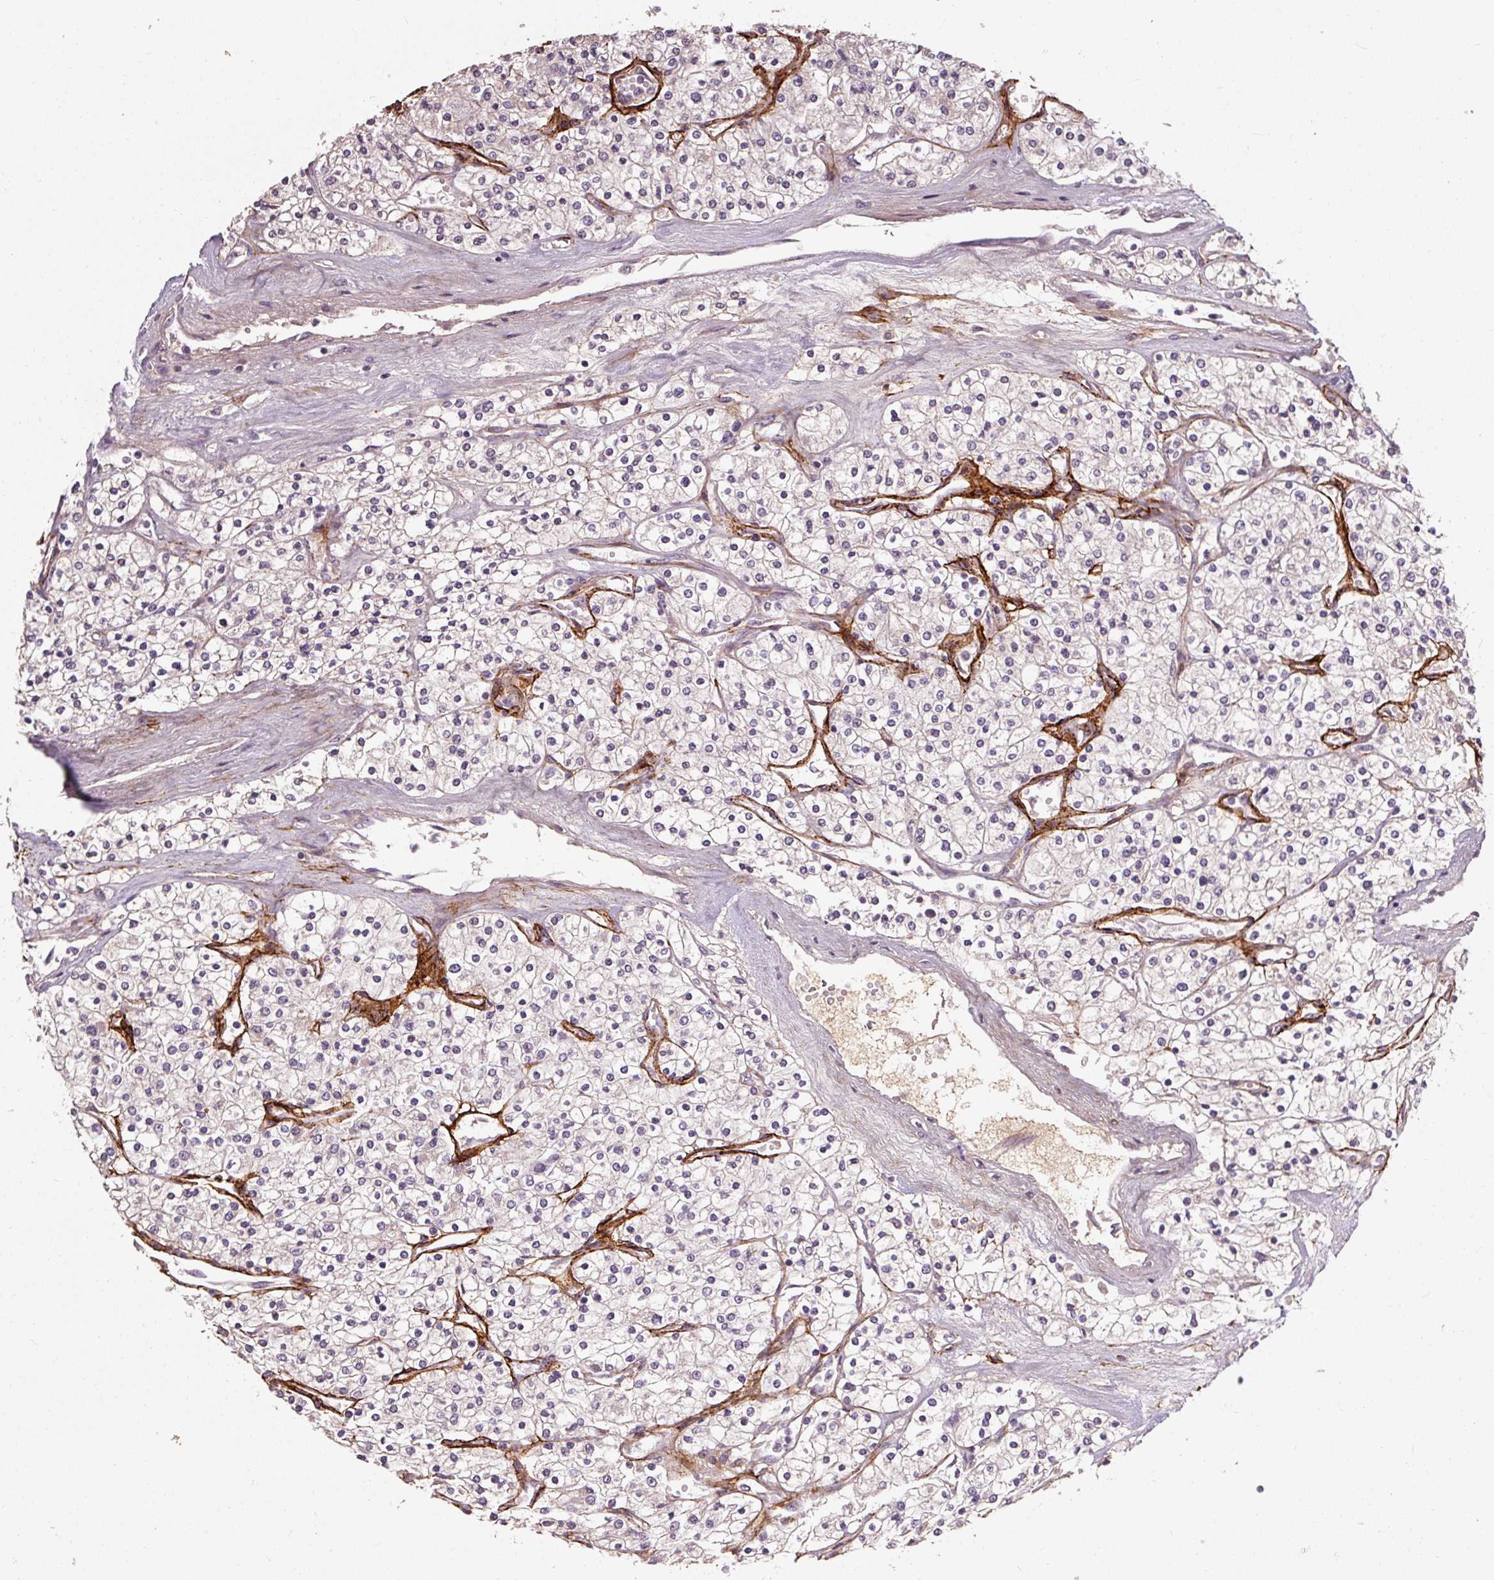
{"staining": {"intensity": "negative", "quantity": "none", "location": "none"}, "tissue": "renal cancer", "cell_type": "Tumor cells", "image_type": "cancer", "snomed": [{"axis": "morphology", "description": "Adenocarcinoma, NOS"}, {"axis": "topography", "description": "Kidney"}], "caption": "An immunohistochemistry (IHC) photomicrograph of adenocarcinoma (renal) is shown. There is no staining in tumor cells of adenocarcinoma (renal).", "gene": "CFAP65", "patient": {"sex": "male", "age": 80}}